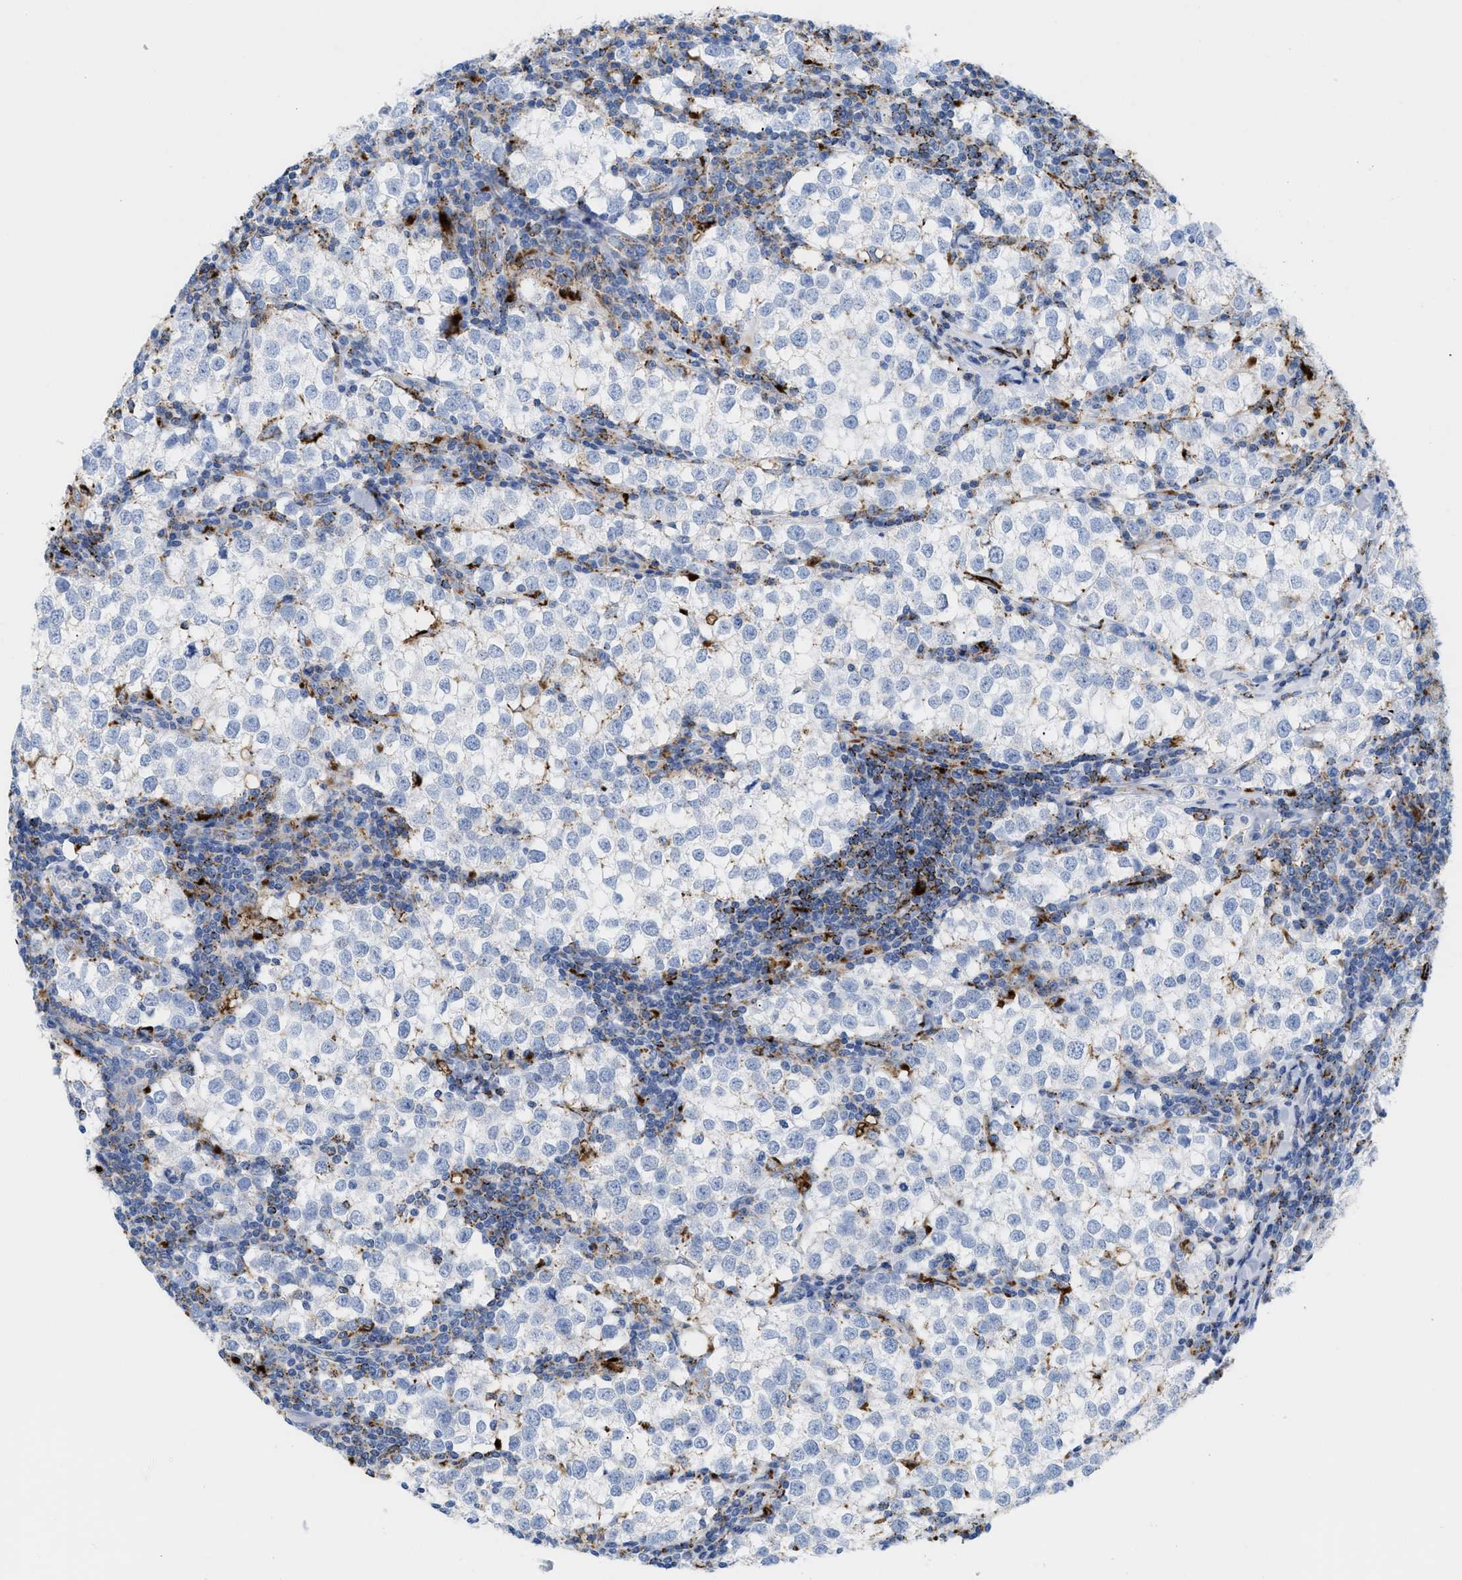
{"staining": {"intensity": "negative", "quantity": "none", "location": "none"}, "tissue": "testis cancer", "cell_type": "Tumor cells", "image_type": "cancer", "snomed": [{"axis": "morphology", "description": "Seminoma, NOS"}, {"axis": "morphology", "description": "Carcinoma, Embryonal, NOS"}, {"axis": "topography", "description": "Testis"}], "caption": "The immunohistochemistry histopathology image has no significant positivity in tumor cells of testis seminoma tissue. (DAB (3,3'-diaminobenzidine) IHC visualized using brightfield microscopy, high magnification).", "gene": "DRAM2", "patient": {"sex": "male", "age": 36}}